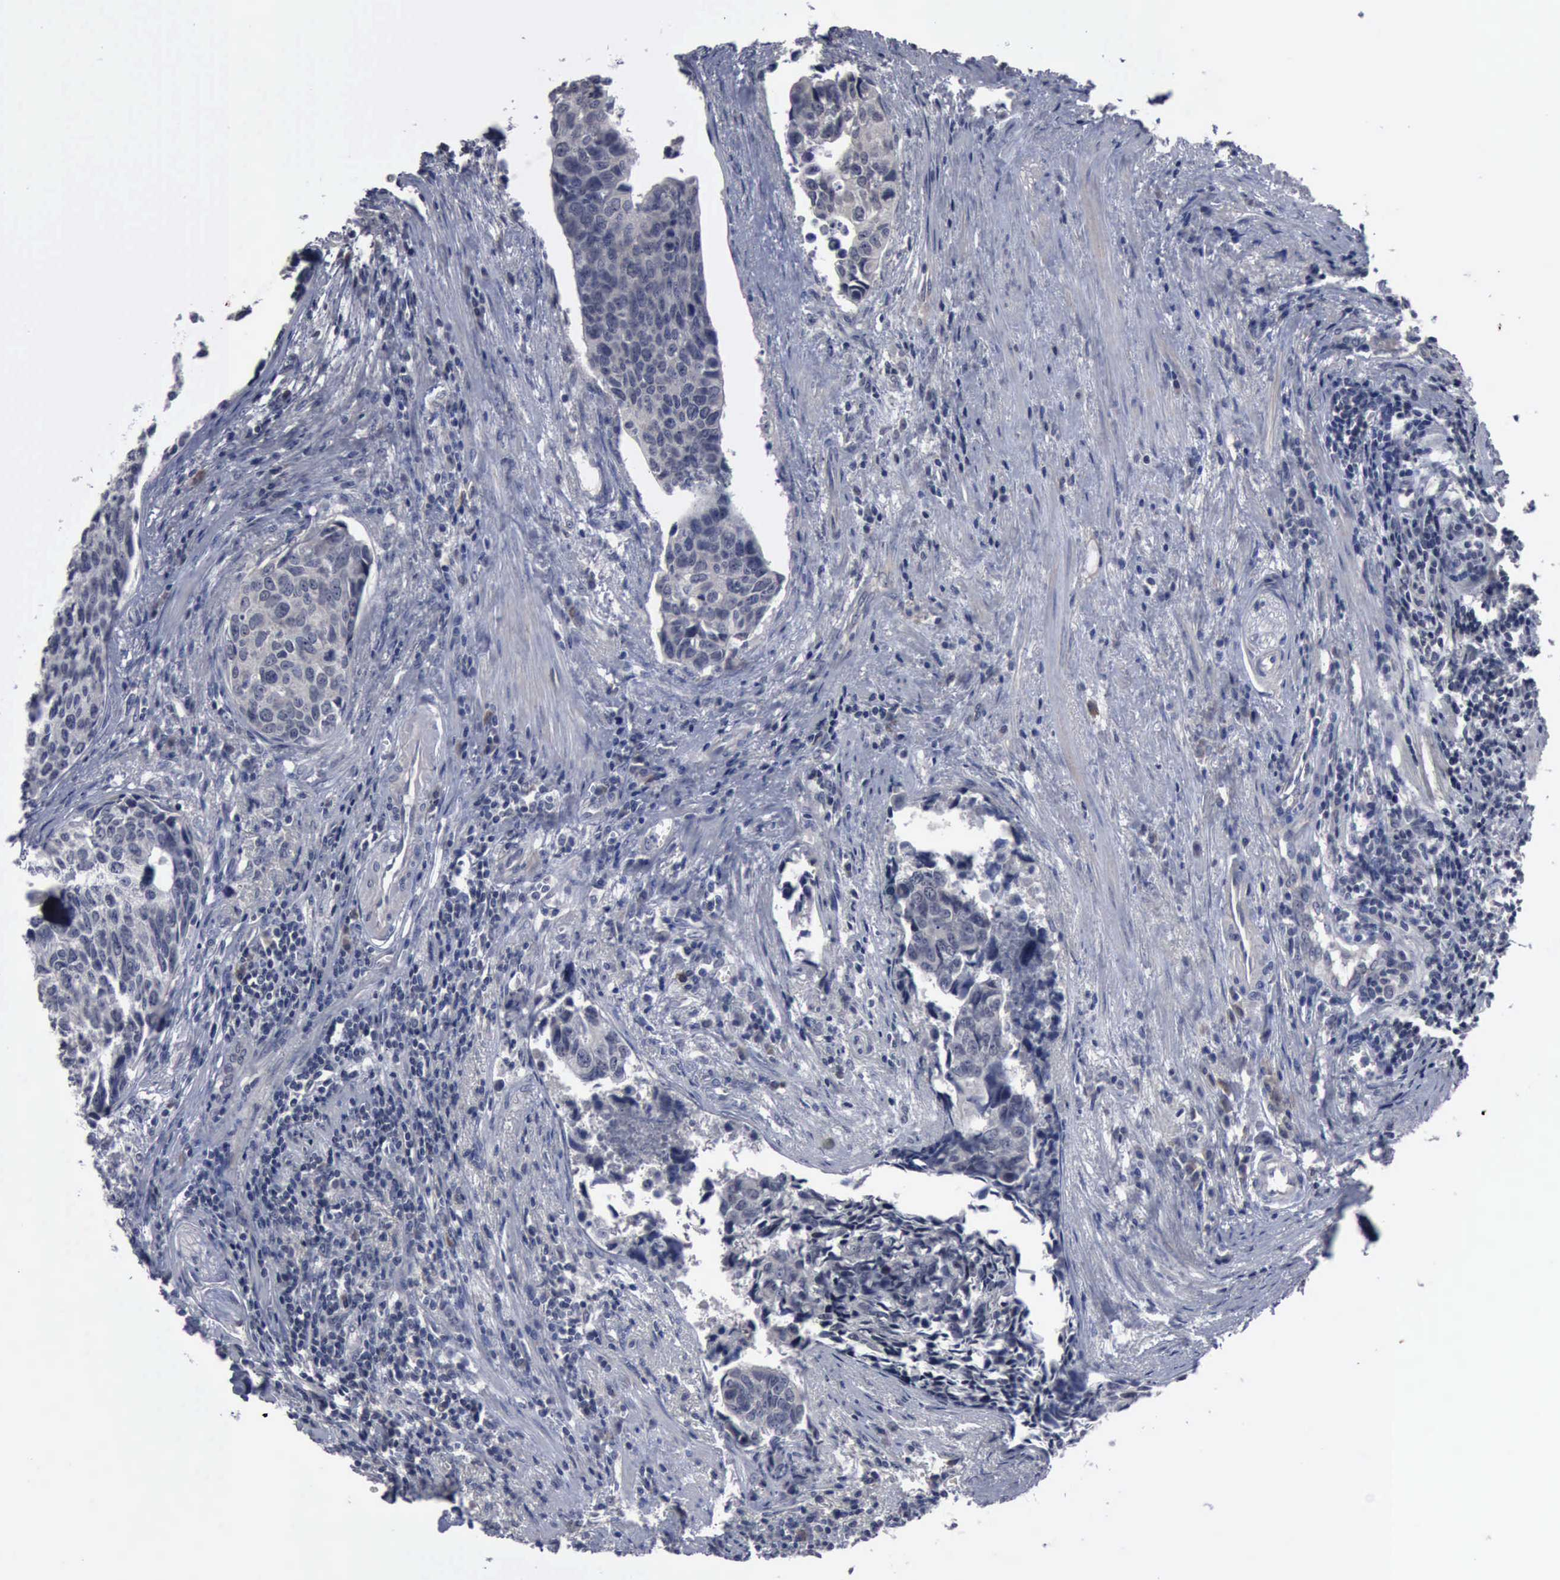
{"staining": {"intensity": "negative", "quantity": "none", "location": "none"}, "tissue": "urothelial cancer", "cell_type": "Tumor cells", "image_type": "cancer", "snomed": [{"axis": "morphology", "description": "Urothelial carcinoma, High grade"}, {"axis": "topography", "description": "Urinary bladder"}], "caption": "Urothelial cancer was stained to show a protein in brown. There is no significant positivity in tumor cells. The staining is performed using DAB (3,3'-diaminobenzidine) brown chromogen with nuclei counter-stained in using hematoxylin.", "gene": "MYO18B", "patient": {"sex": "male", "age": 81}}